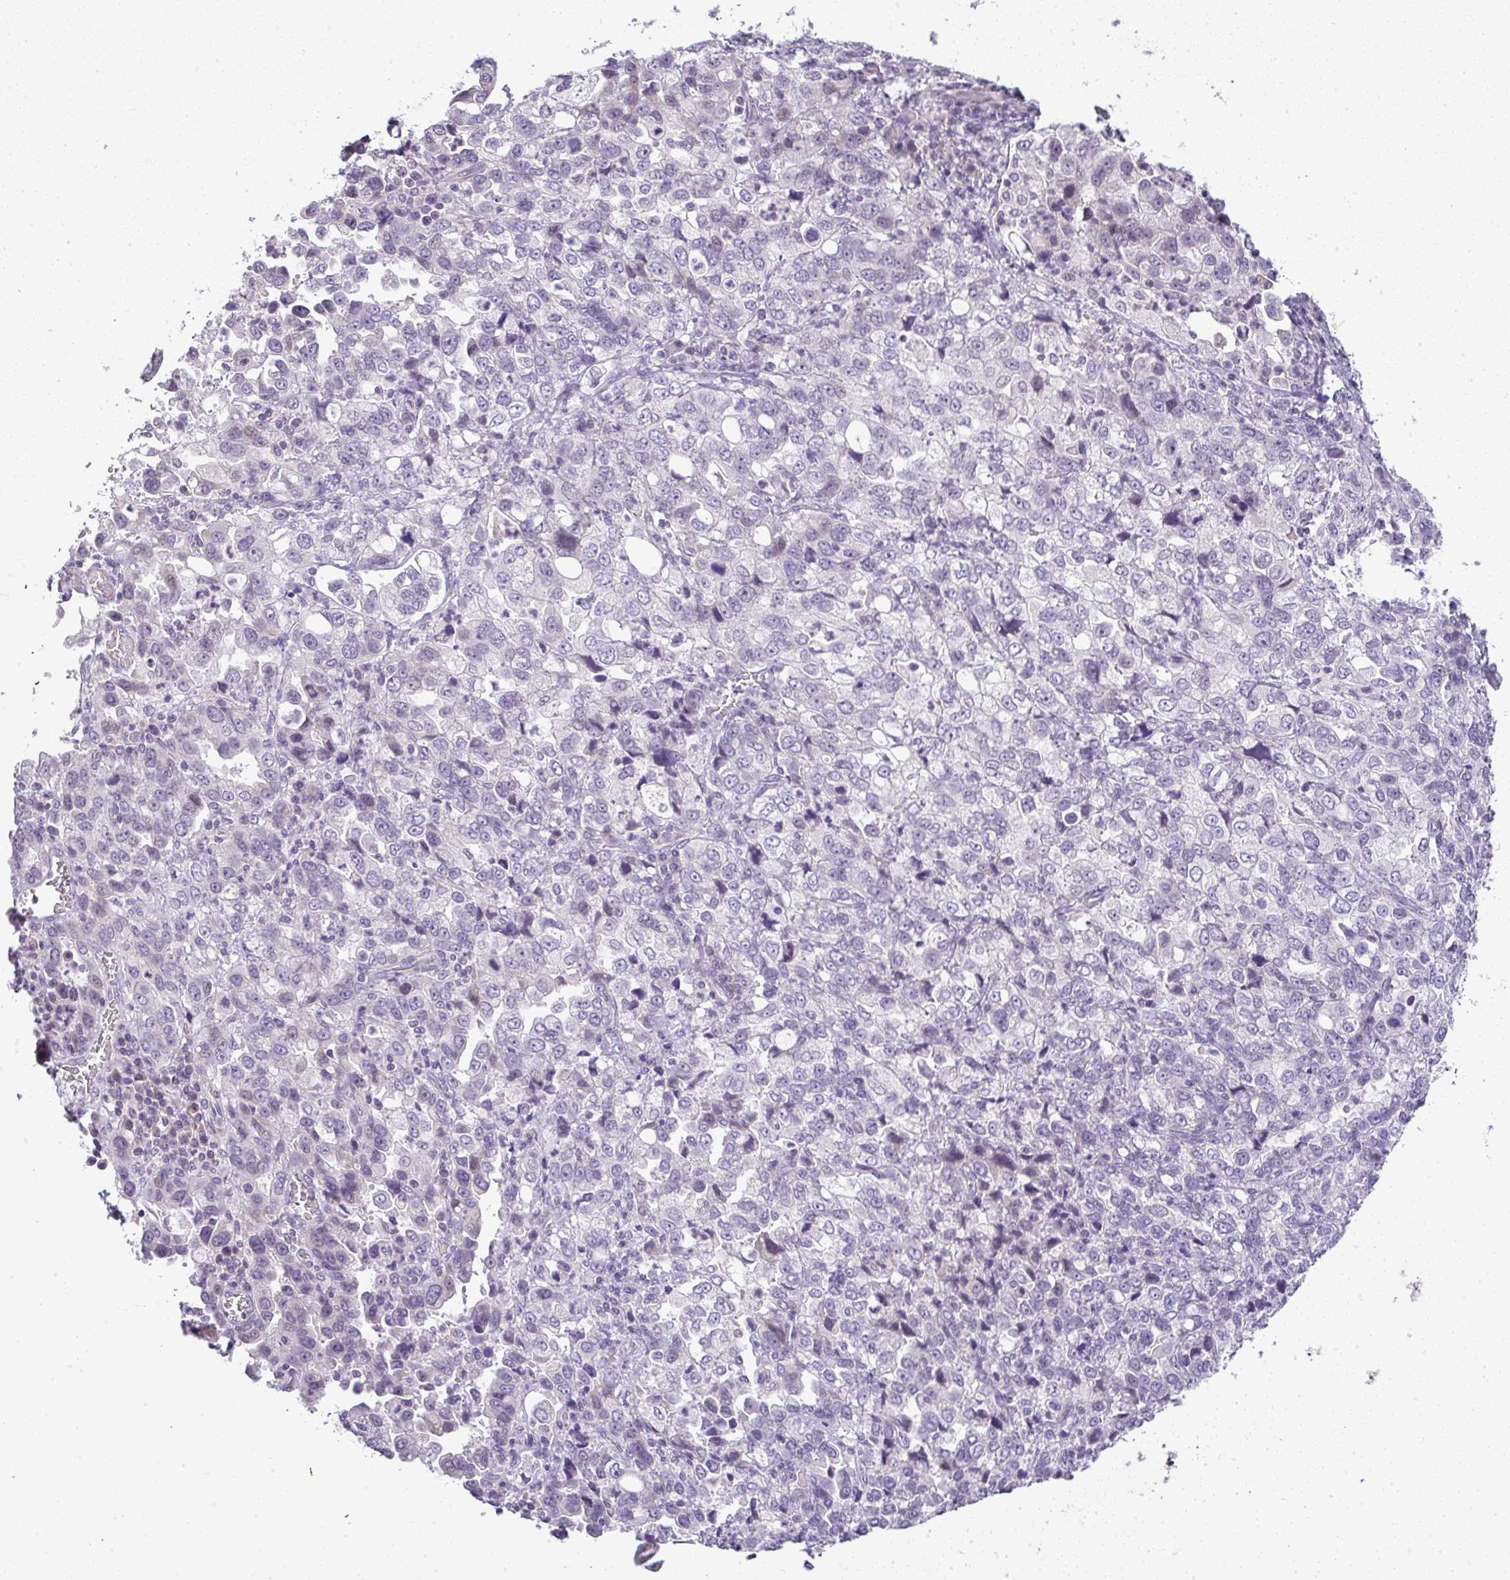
{"staining": {"intensity": "negative", "quantity": "none", "location": "none"}, "tissue": "stomach cancer", "cell_type": "Tumor cells", "image_type": "cancer", "snomed": [{"axis": "morphology", "description": "Adenocarcinoma, NOS"}, {"axis": "topography", "description": "Stomach, upper"}], "caption": "Immunohistochemical staining of human stomach adenocarcinoma displays no significant expression in tumor cells.", "gene": "CACNA1S", "patient": {"sex": "female", "age": 81}}